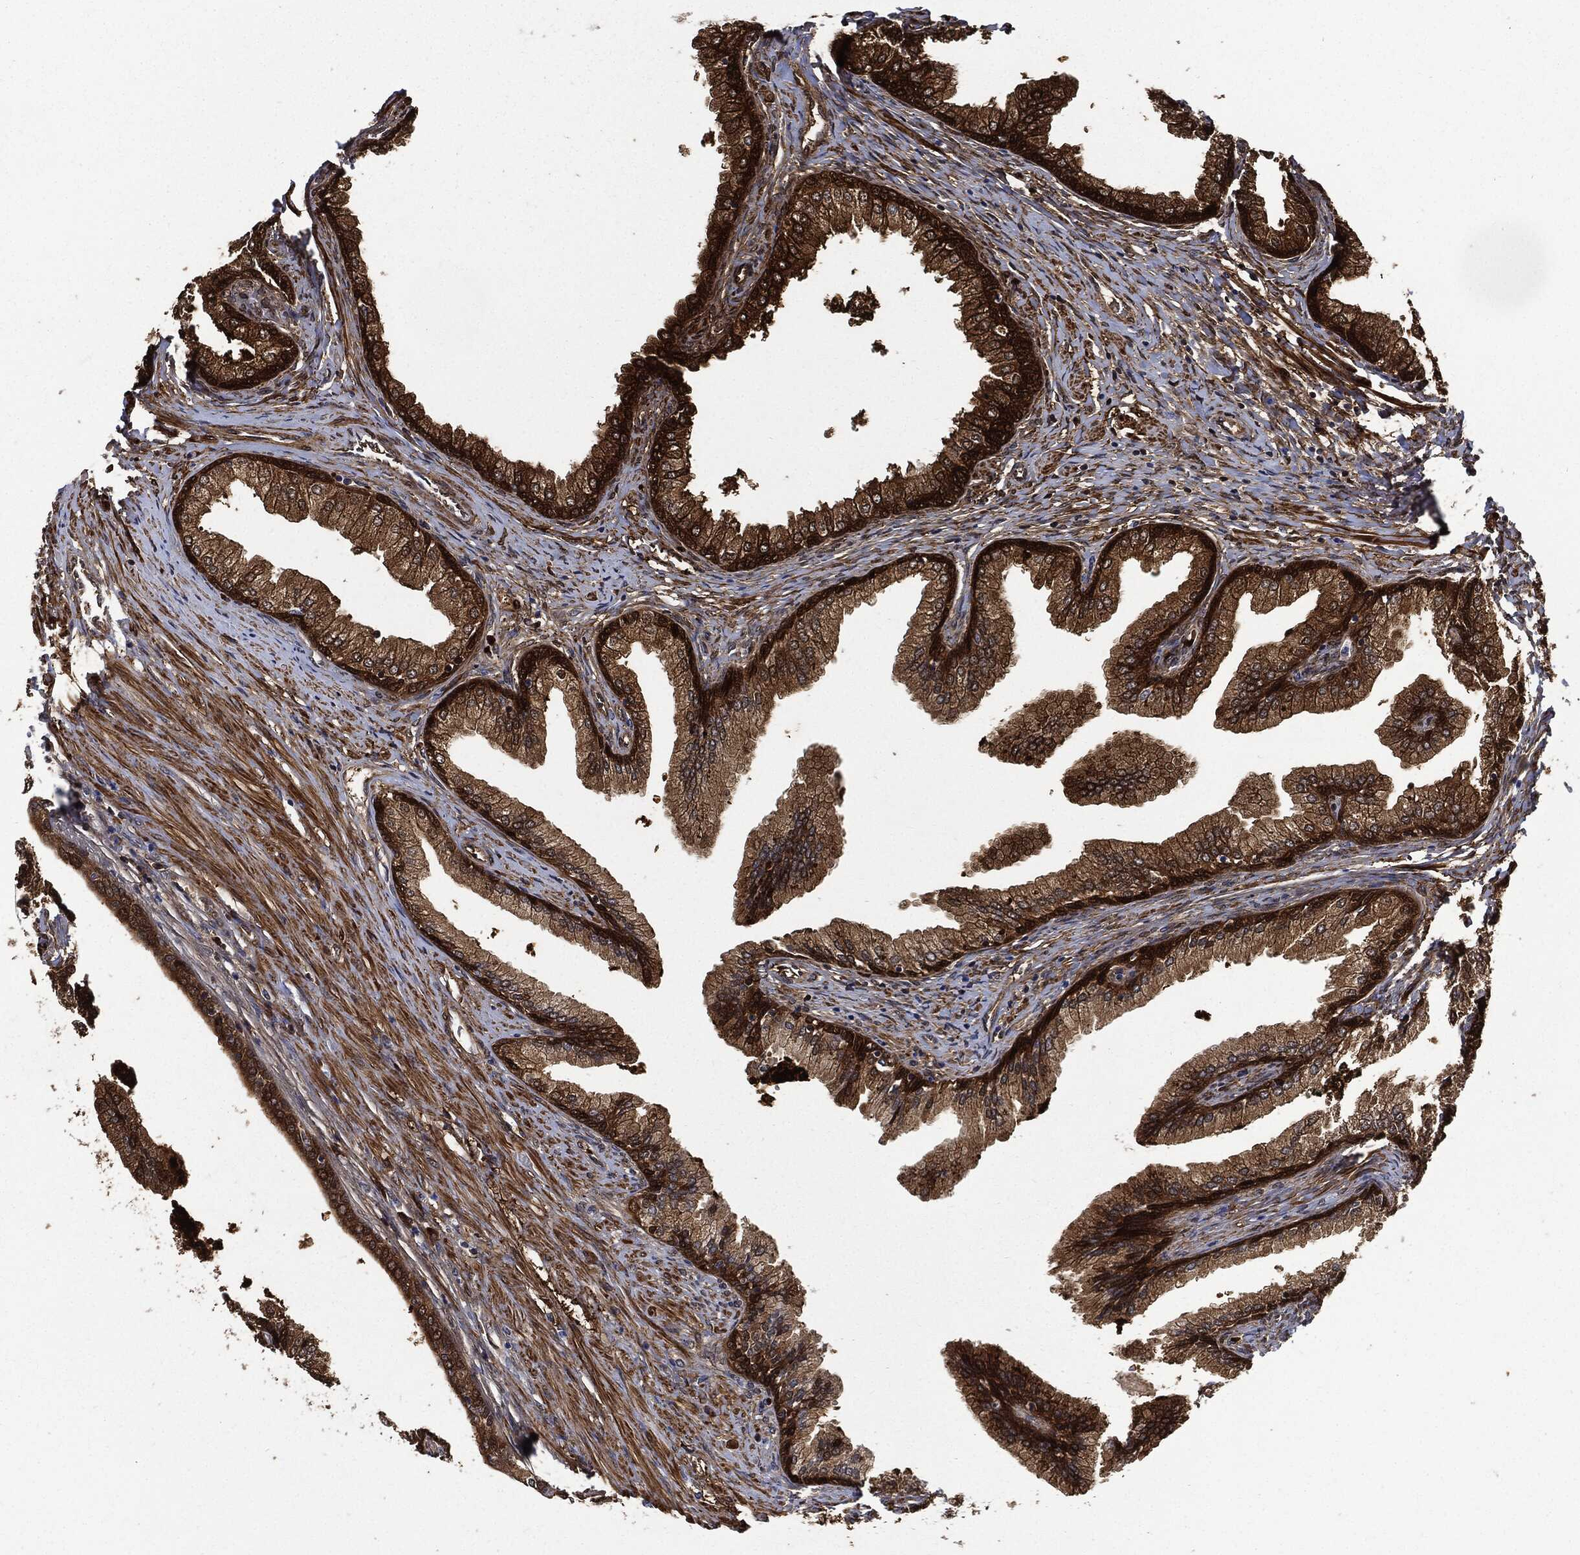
{"staining": {"intensity": "moderate", "quantity": ">75%", "location": "cytoplasmic/membranous"}, "tissue": "prostate cancer", "cell_type": "Tumor cells", "image_type": "cancer", "snomed": [{"axis": "morphology", "description": "Adenocarcinoma, Low grade"}, {"axis": "topography", "description": "Prostate and seminal vesicle, NOS"}], "caption": "This photomicrograph reveals immunohistochemistry staining of human adenocarcinoma (low-grade) (prostate), with medium moderate cytoplasmic/membranous staining in approximately >75% of tumor cells.", "gene": "PRDX2", "patient": {"sex": "male", "age": 61}}